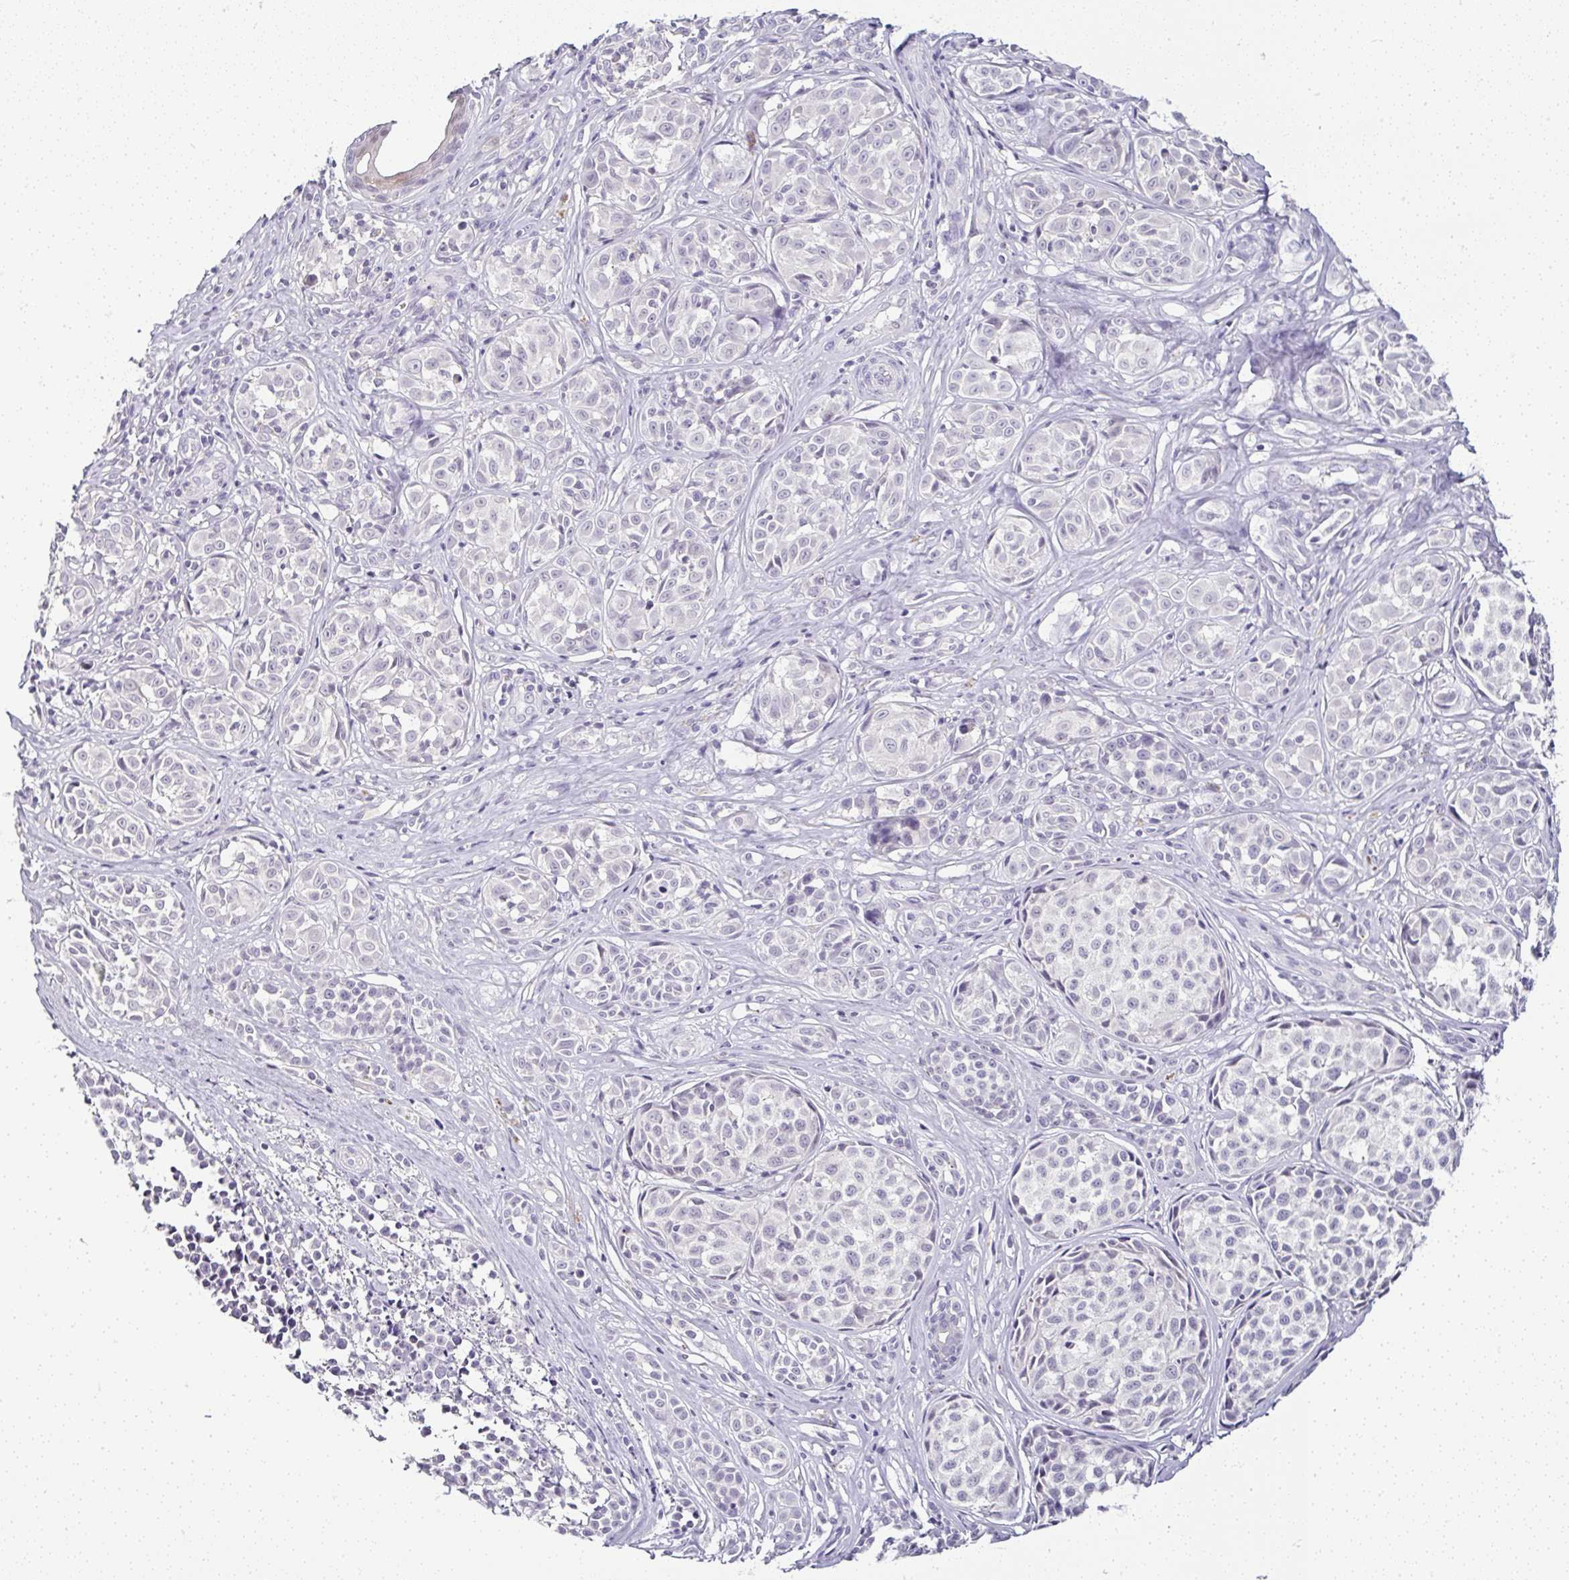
{"staining": {"intensity": "negative", "quantity": "none", "location": "none"}, "tissue": "melanoma", "cell_type": "Tumor cells", "image_type": "cancer", "snomed": [{"axis": "morphology", "description": "Malignant melanoma, NOS"}, {"axis": "topography", "description": "Skin"}], "caption": "DAB immunohistochemical staining of human melanoma shows no significant positivity in tumor cells.", "gene": "SERPINB3", "patient": {"sex": "female", "age": 35}}